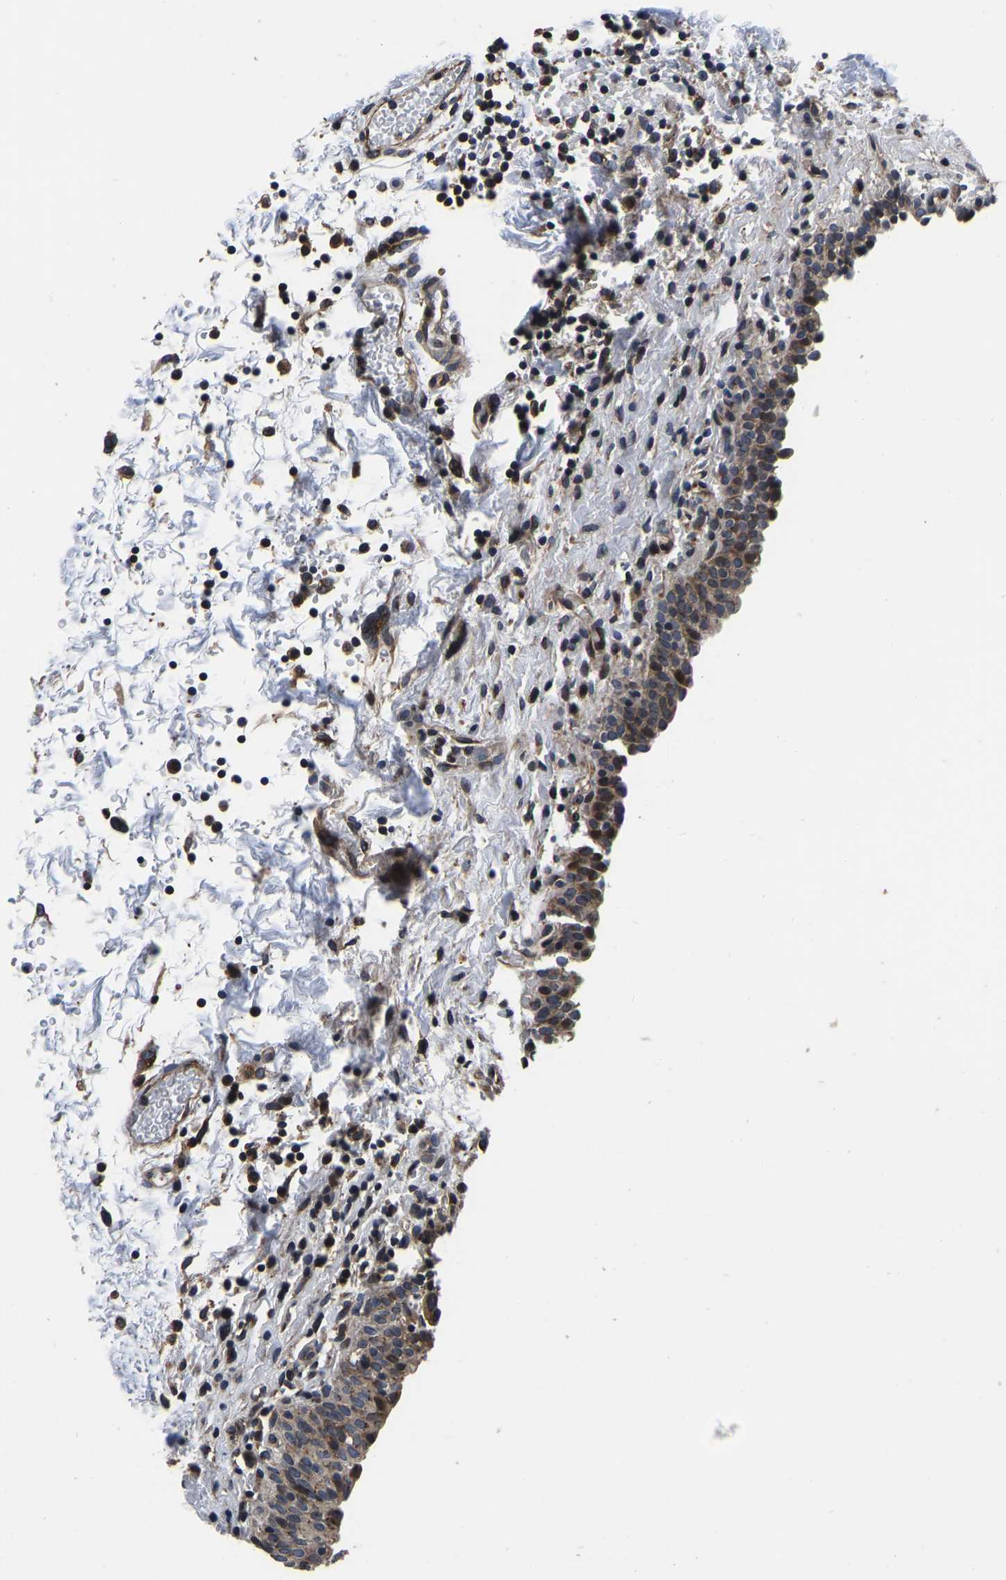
{"staining": {"intensity": "moderate", "quantity": ">75%", "location": "cytoplasmic/membranous"}, "tissue": "urinary bladder", "cell_type": "Urothelial cells", "image_type": "normal", "snomed": [{"axis": "morphology", "description": "Normal tissue, NOS"}, {"axis": "topography", "description": "Urinary bladder"}], "caption": "Protein staining exhibits moderate cytoplasmic/membranous staining in approximately >75% of urothelial cells in unremarkable urinary bladder. Using DAB (brown) and hematoxylin (blue) stains, captured at high magnification using brightfield microscopy.", "gene": "RABAC1", "patient": {"sex": "male", "age": 55}}